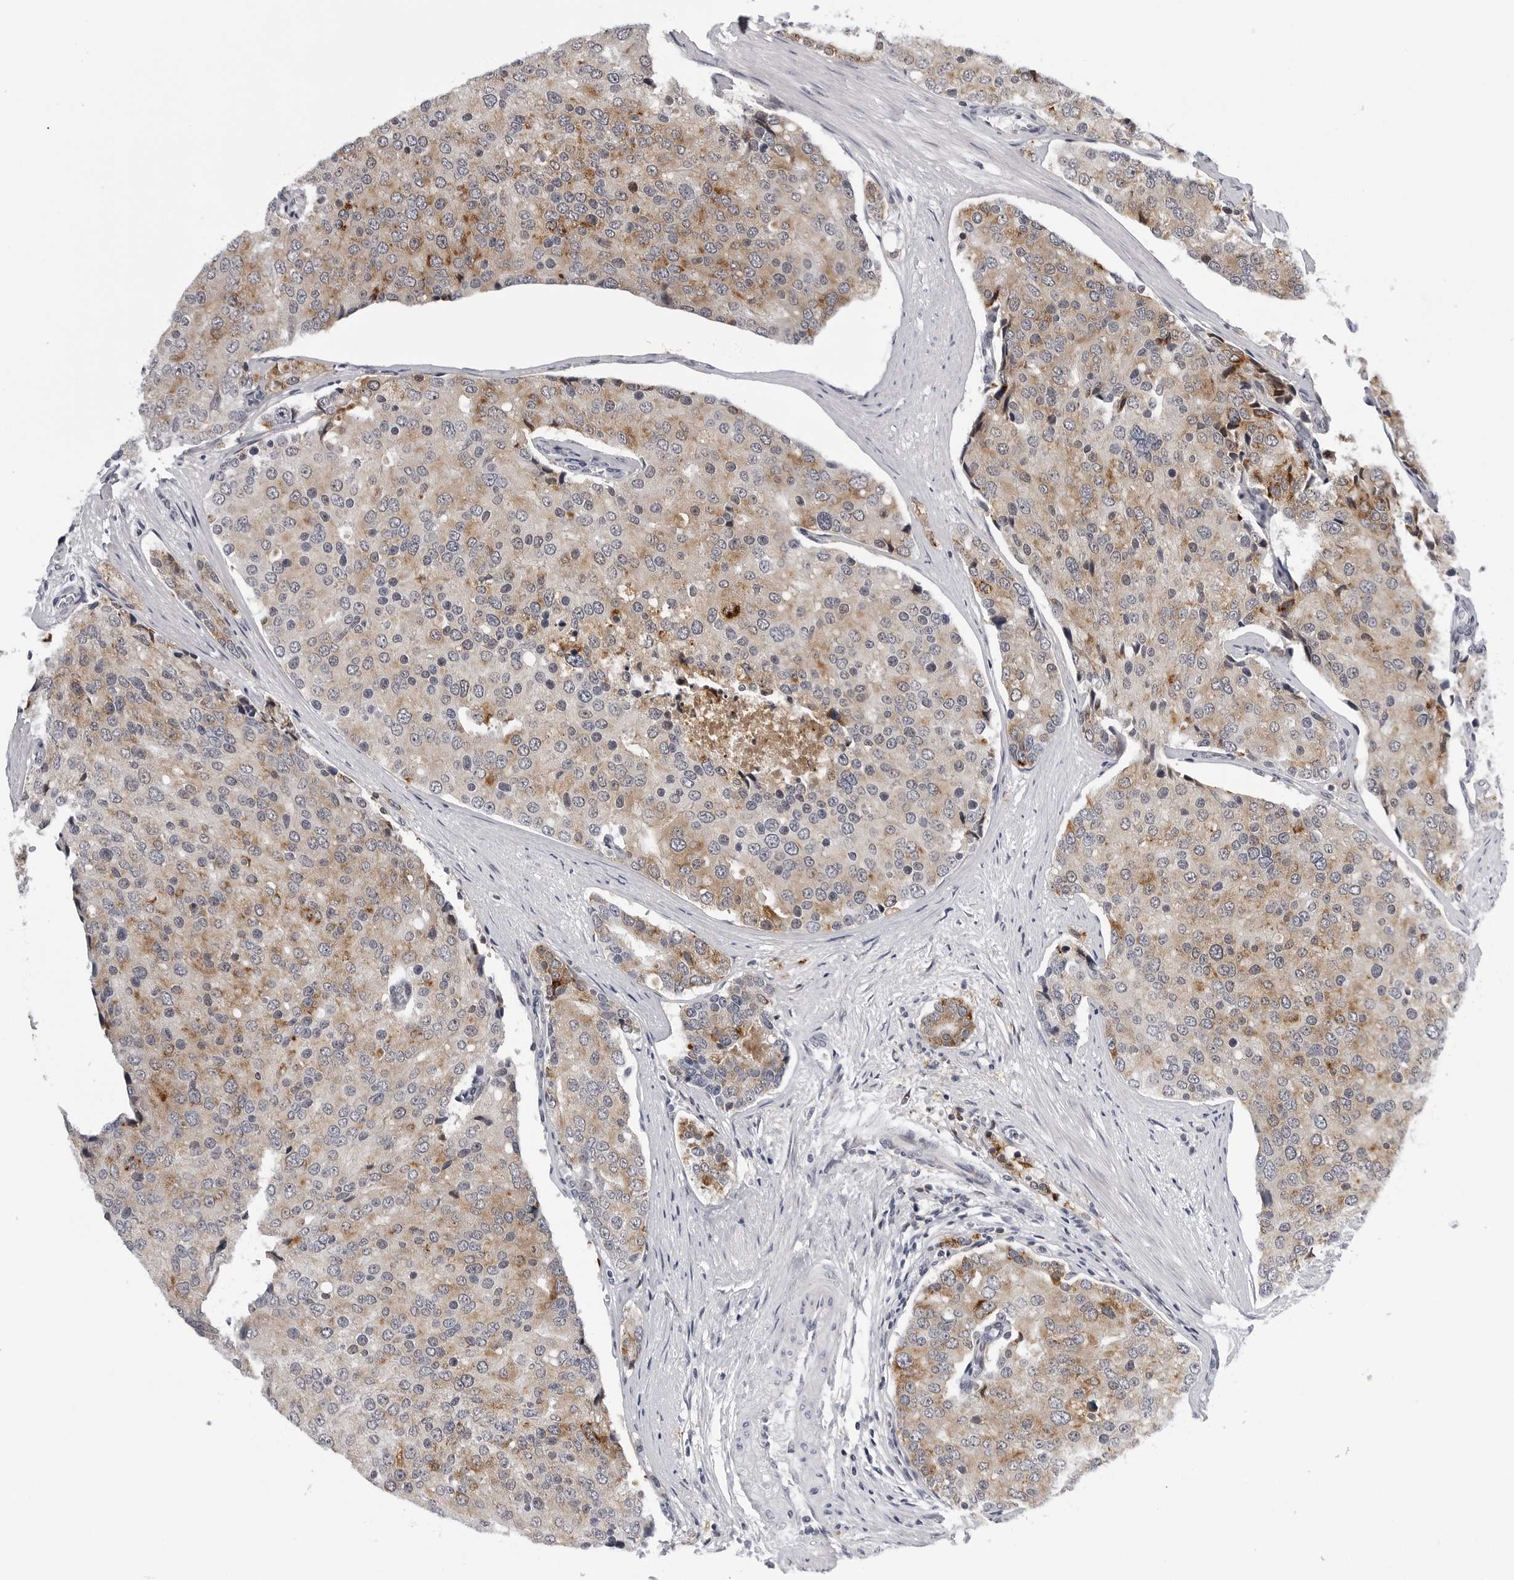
{"staining": {"intensity": "weak", "quantity": ">75%", "location": "cytoplasmic/membranous"}, "tissue": "prostate cancer", "cell_type": "Tumor cells", "image_type": "cancer", "snomed": [{"axis": "morphology", "description": "Adenocarcinoma, High grade"}, {"axis": "topography", "description": "Prostate"}], "caption": "Protein expression analysis of prostate cancer (adenocarcinoma (high-grade)) exhibits weak cytoplasmic/membranous staining in about >75% of tumor cells.", "gene": "CDK20", "patient": {"sex": "male", "age": 50}}